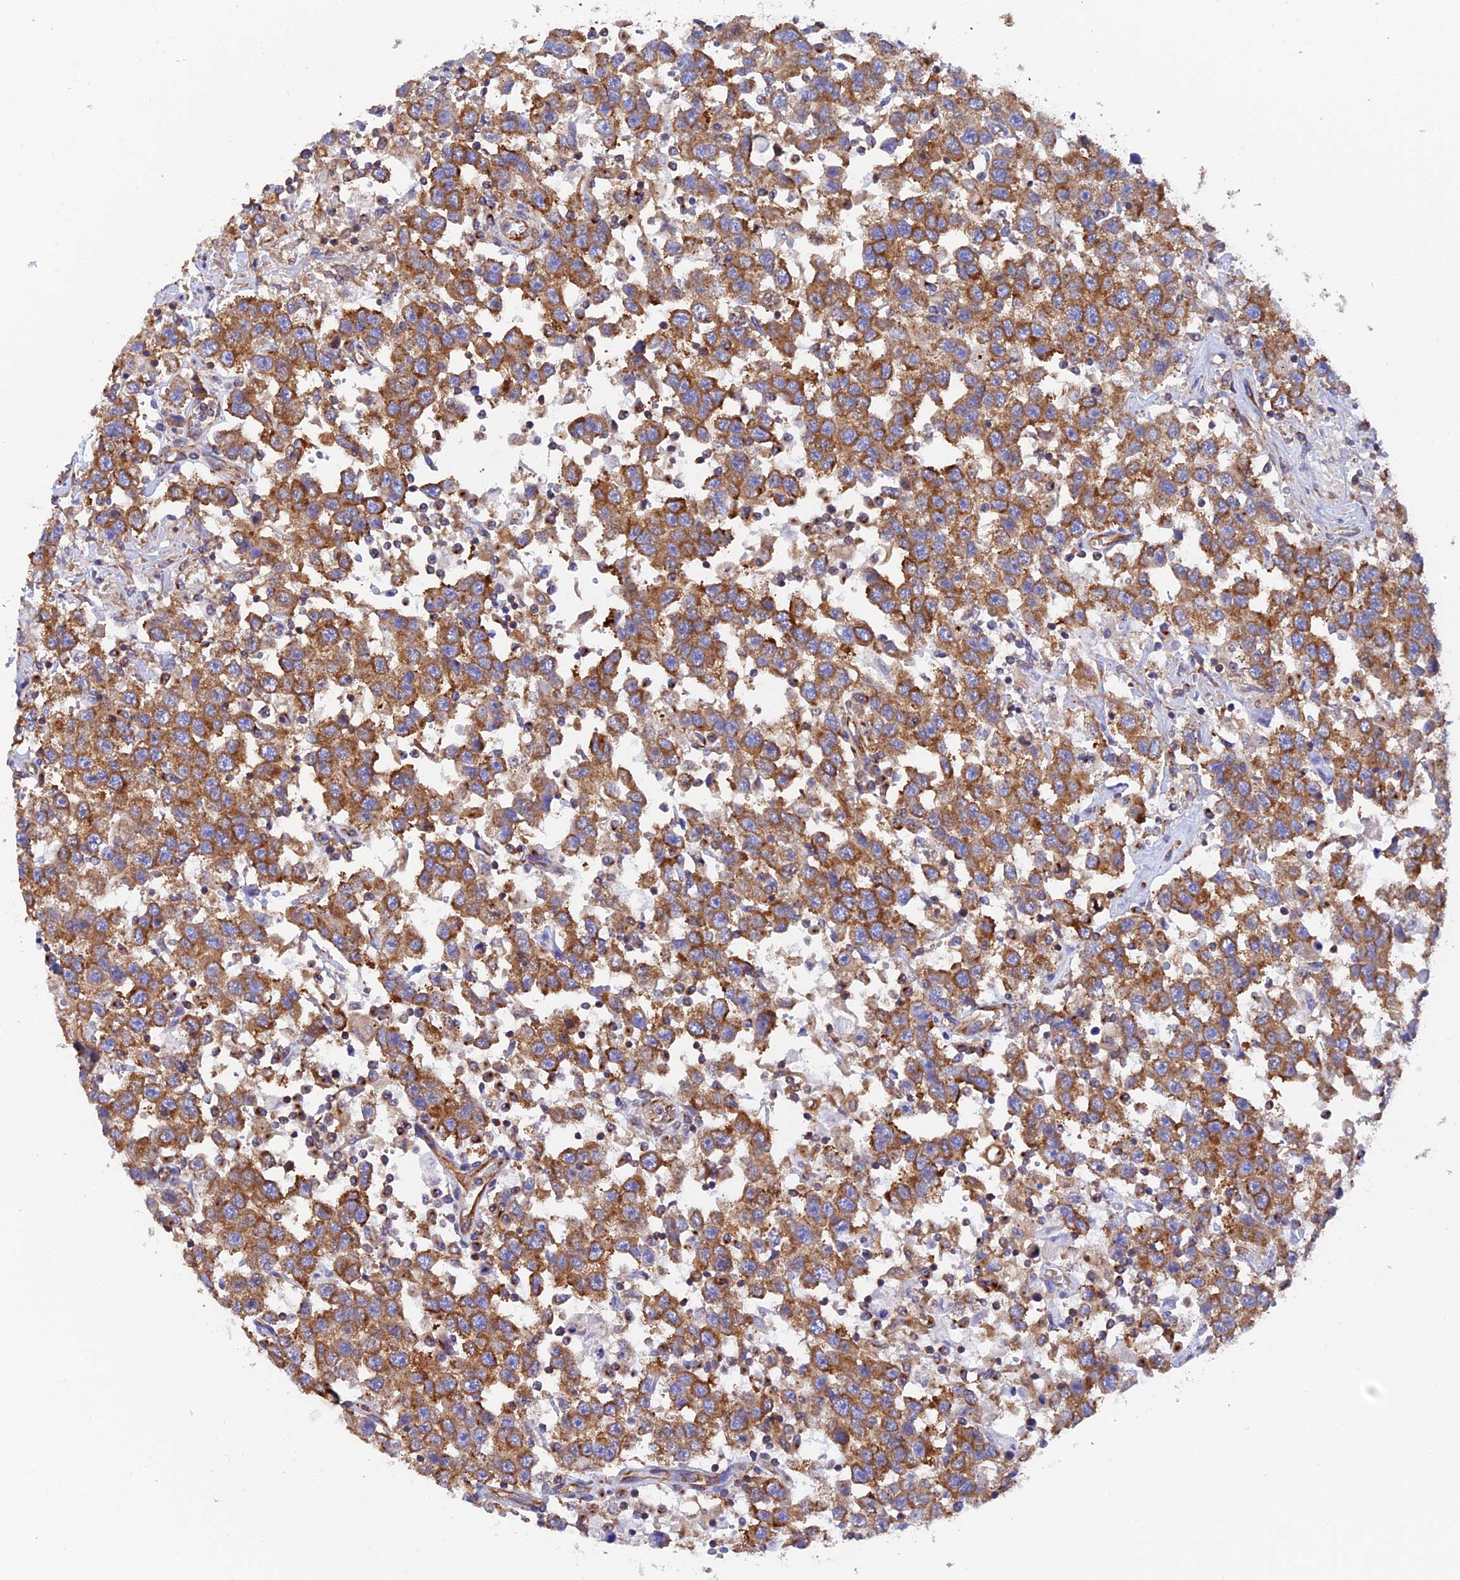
{"staining": {"intensity": "moderate", "quantity": ">75%", "location": "cytoplasmic/membranous"}, "tissue": "testis cancer", "cell_type": "Tumor cells", "image_type": "cancer", "snomed": [{"axis": "morphology", "description": "Seminoma, NOS"}, {"axis": "topography", "description": "Testis"}], "caption": "The micrograph demonstrates staining of testis cancer (seminoma), revealing moderate cytoplasmic/membranous protein positivity (brown color) within tumor cells. (IHC, brightfield microscopy, high magnification).", "gene": "DCTN2", "patient": {"sex": "male", "age": 41}}